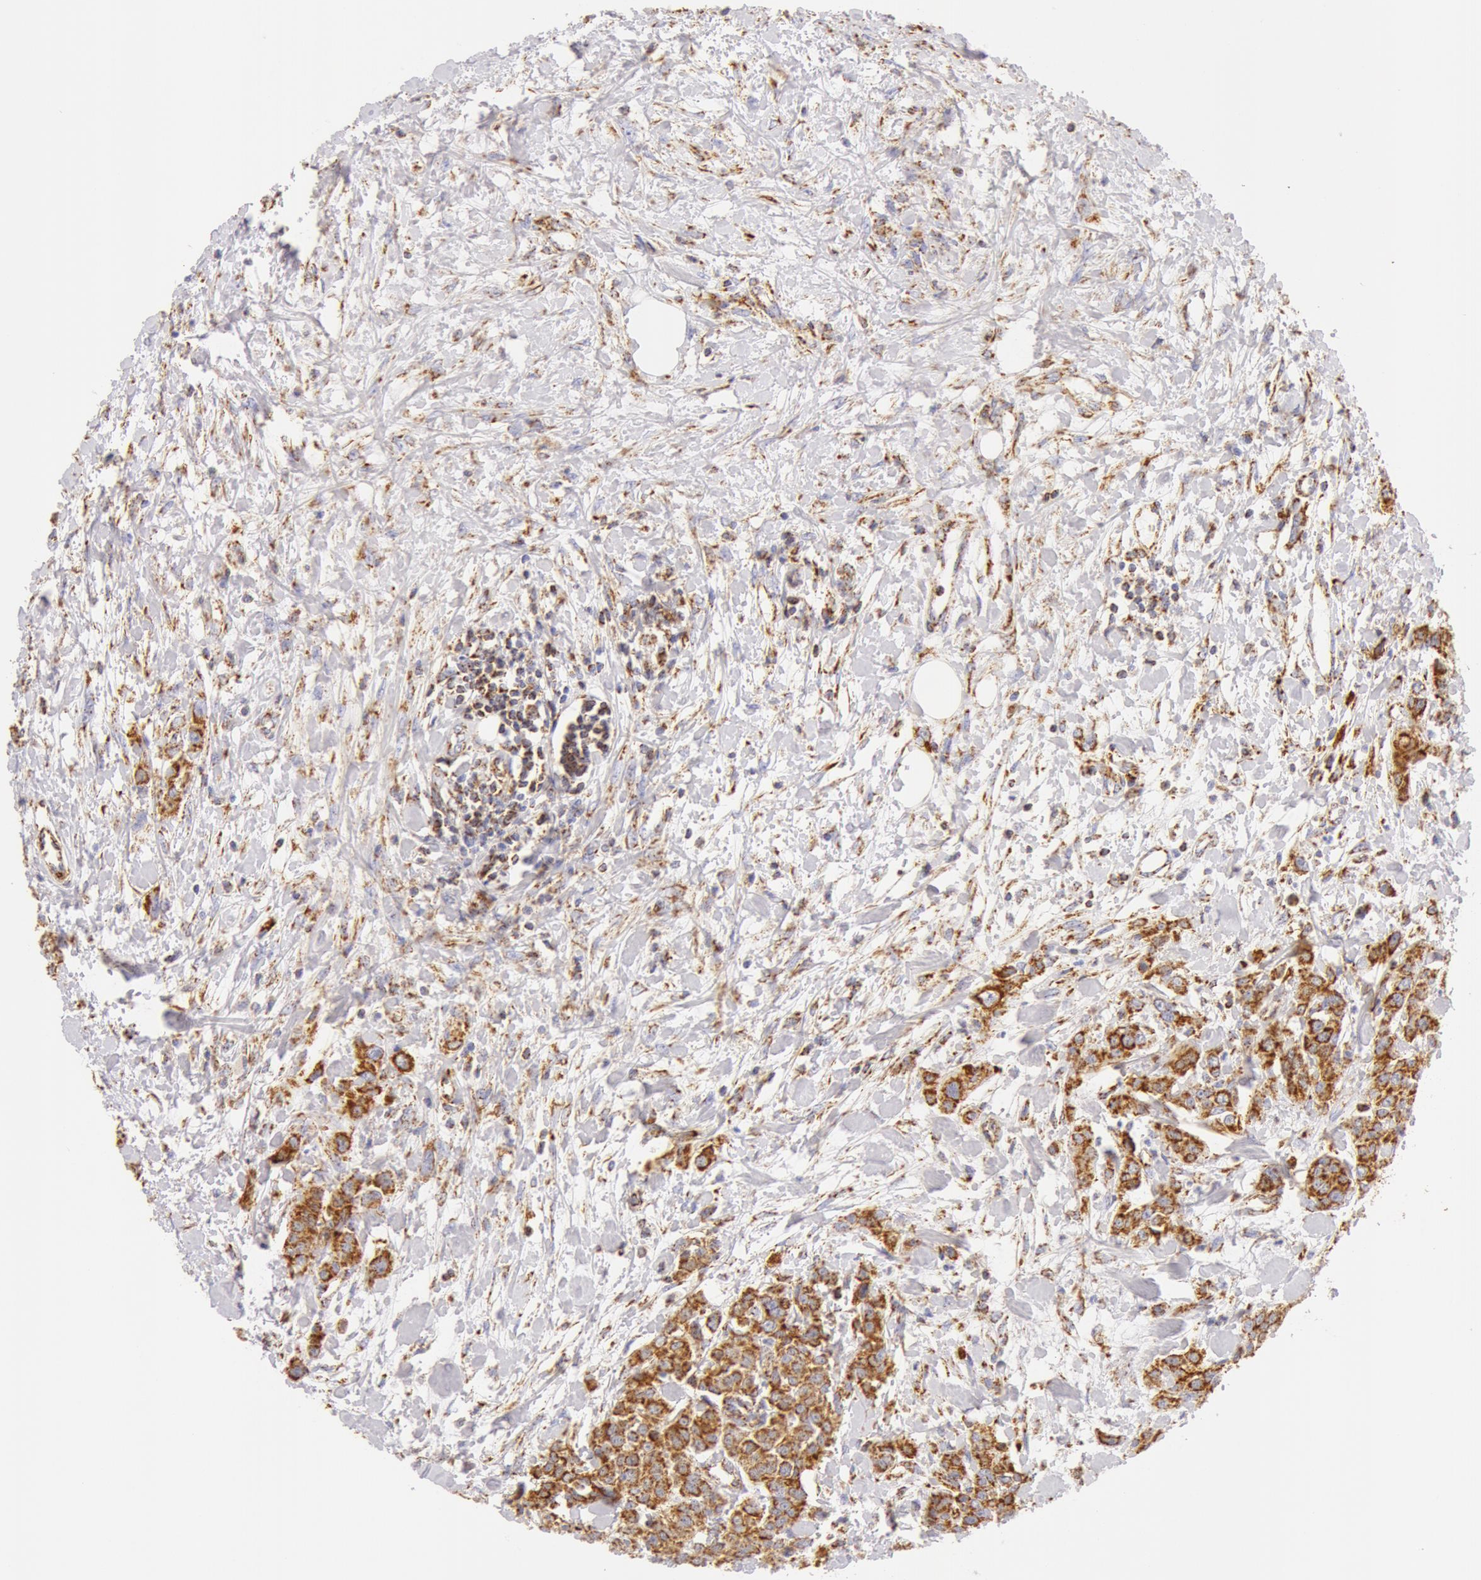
{"staining": {"intensity": "moderate", "quantity": ">75%", "location": "cytoplasmic/membranous"}, "tissue": "urothelial cancer", "cell_type": "Tumor cells", "image_type": "cancer", "snomed": [{"axis": "morphology", "description": "Urothelial carcinoma, High grade"}, {"axis": "topography", "description": "Urinary bladder"}], "caption": "Urothelial cancer tissue demonstrates moderate cytoplasmic/membranous staining in about >75% of tumor cells, visualized by immunohistochemistry. (brown staining indicates protein expression, while blue staining denotes nuclei).", "gene": "ATP5F1B", "patient": {"sex": "male", "age": 56}}